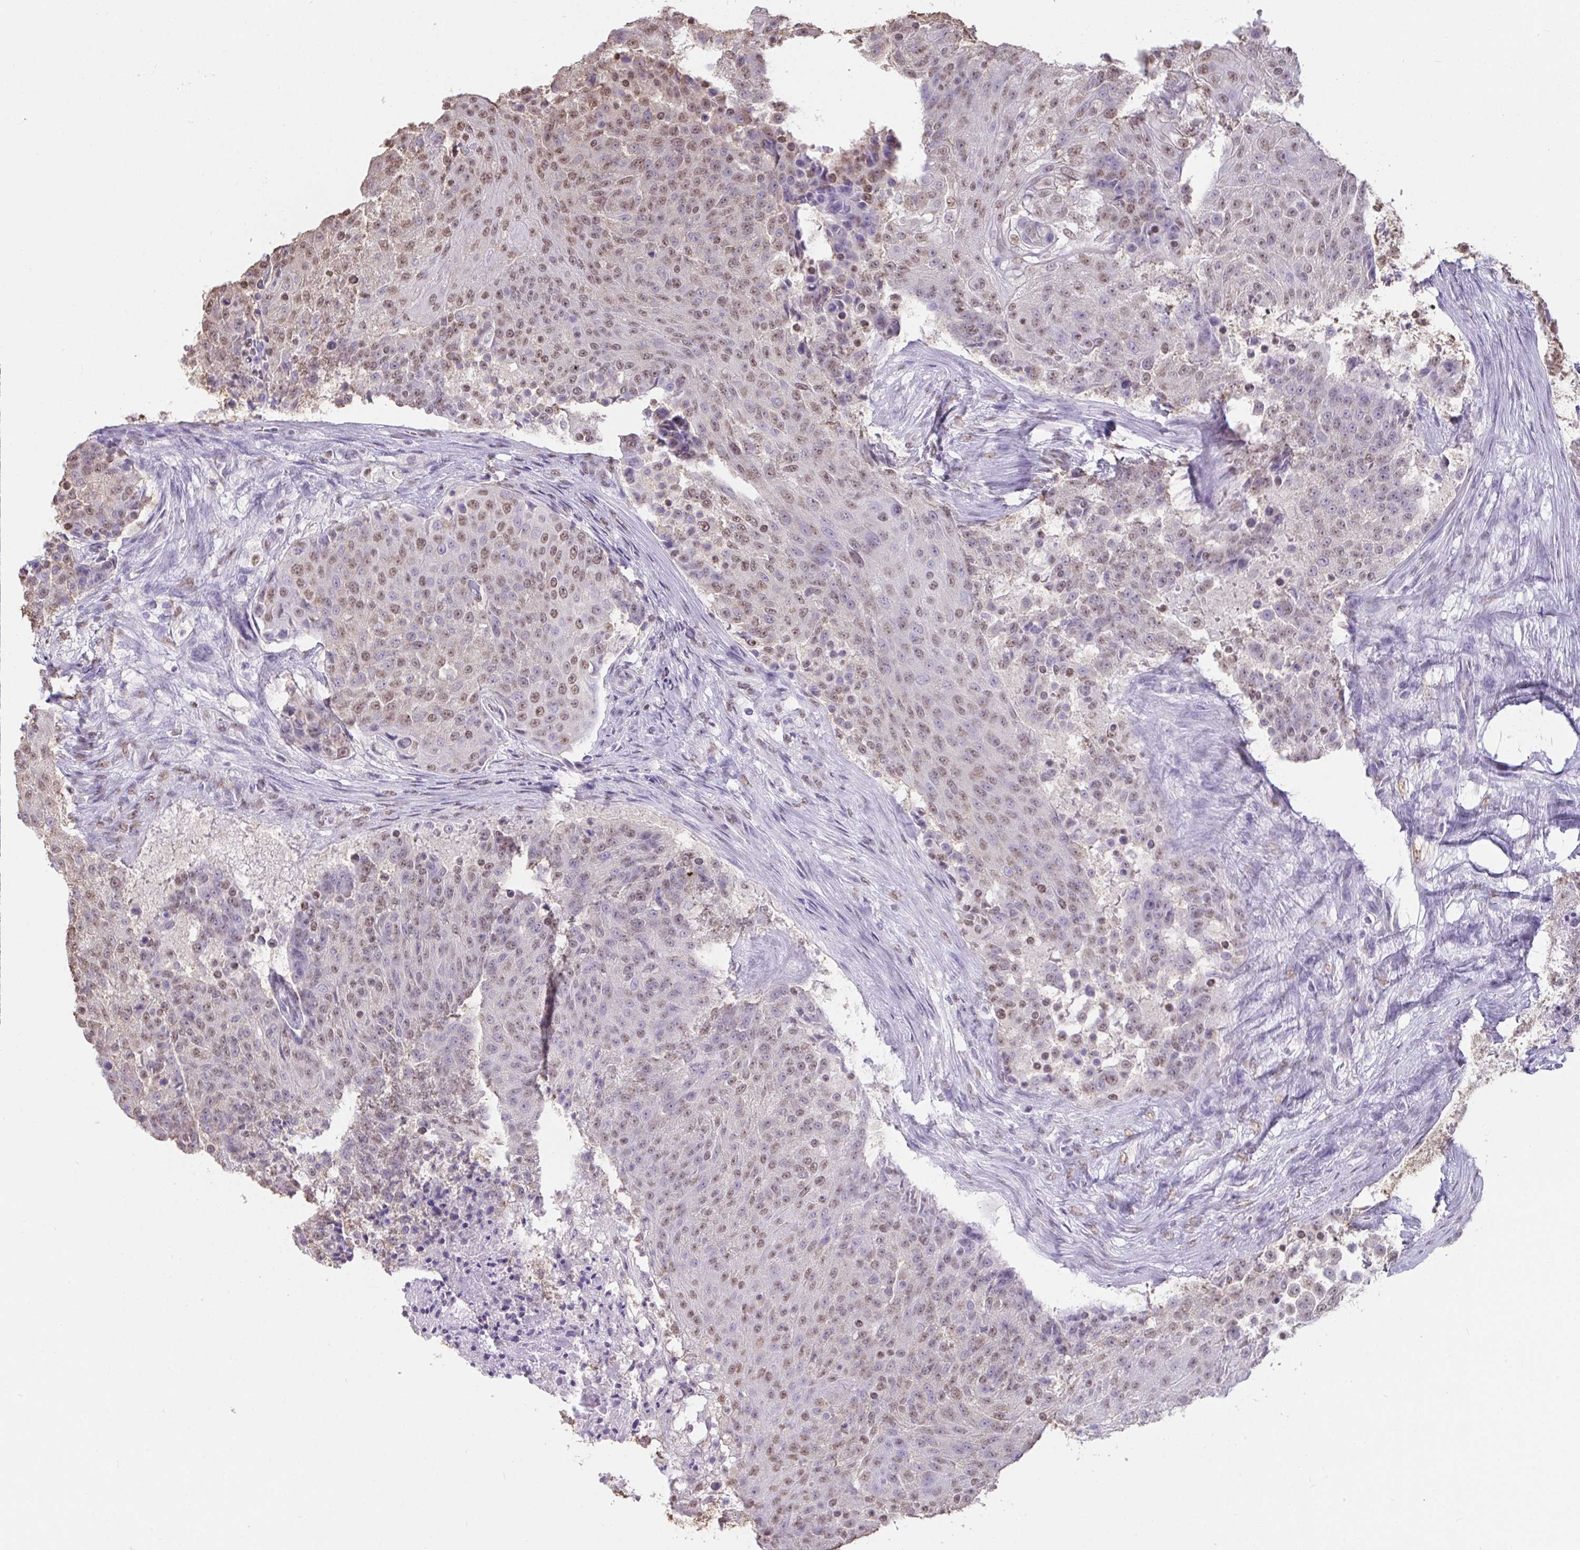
{"staining": {"intensity": "weak", "quantity": ">75%", "location": "nuclear"}, "tissue": "urothelial cancer", "cell_type": "Tumor cells", "image_type": "cancer", "snomed": [{"axis": "morphology", "description": "Urothelial carcinoma, High grade"}, {"axis": "topography", "description": "Urinary bladder"}], "caption": "This is an image of immunohistochemistry (IHC) staining of urothelial cancer, which shows weak positivity in the nuclear of tumor cells.", "gene": "SEMA6B", "patient": {"sex": "female", "age": 63}}